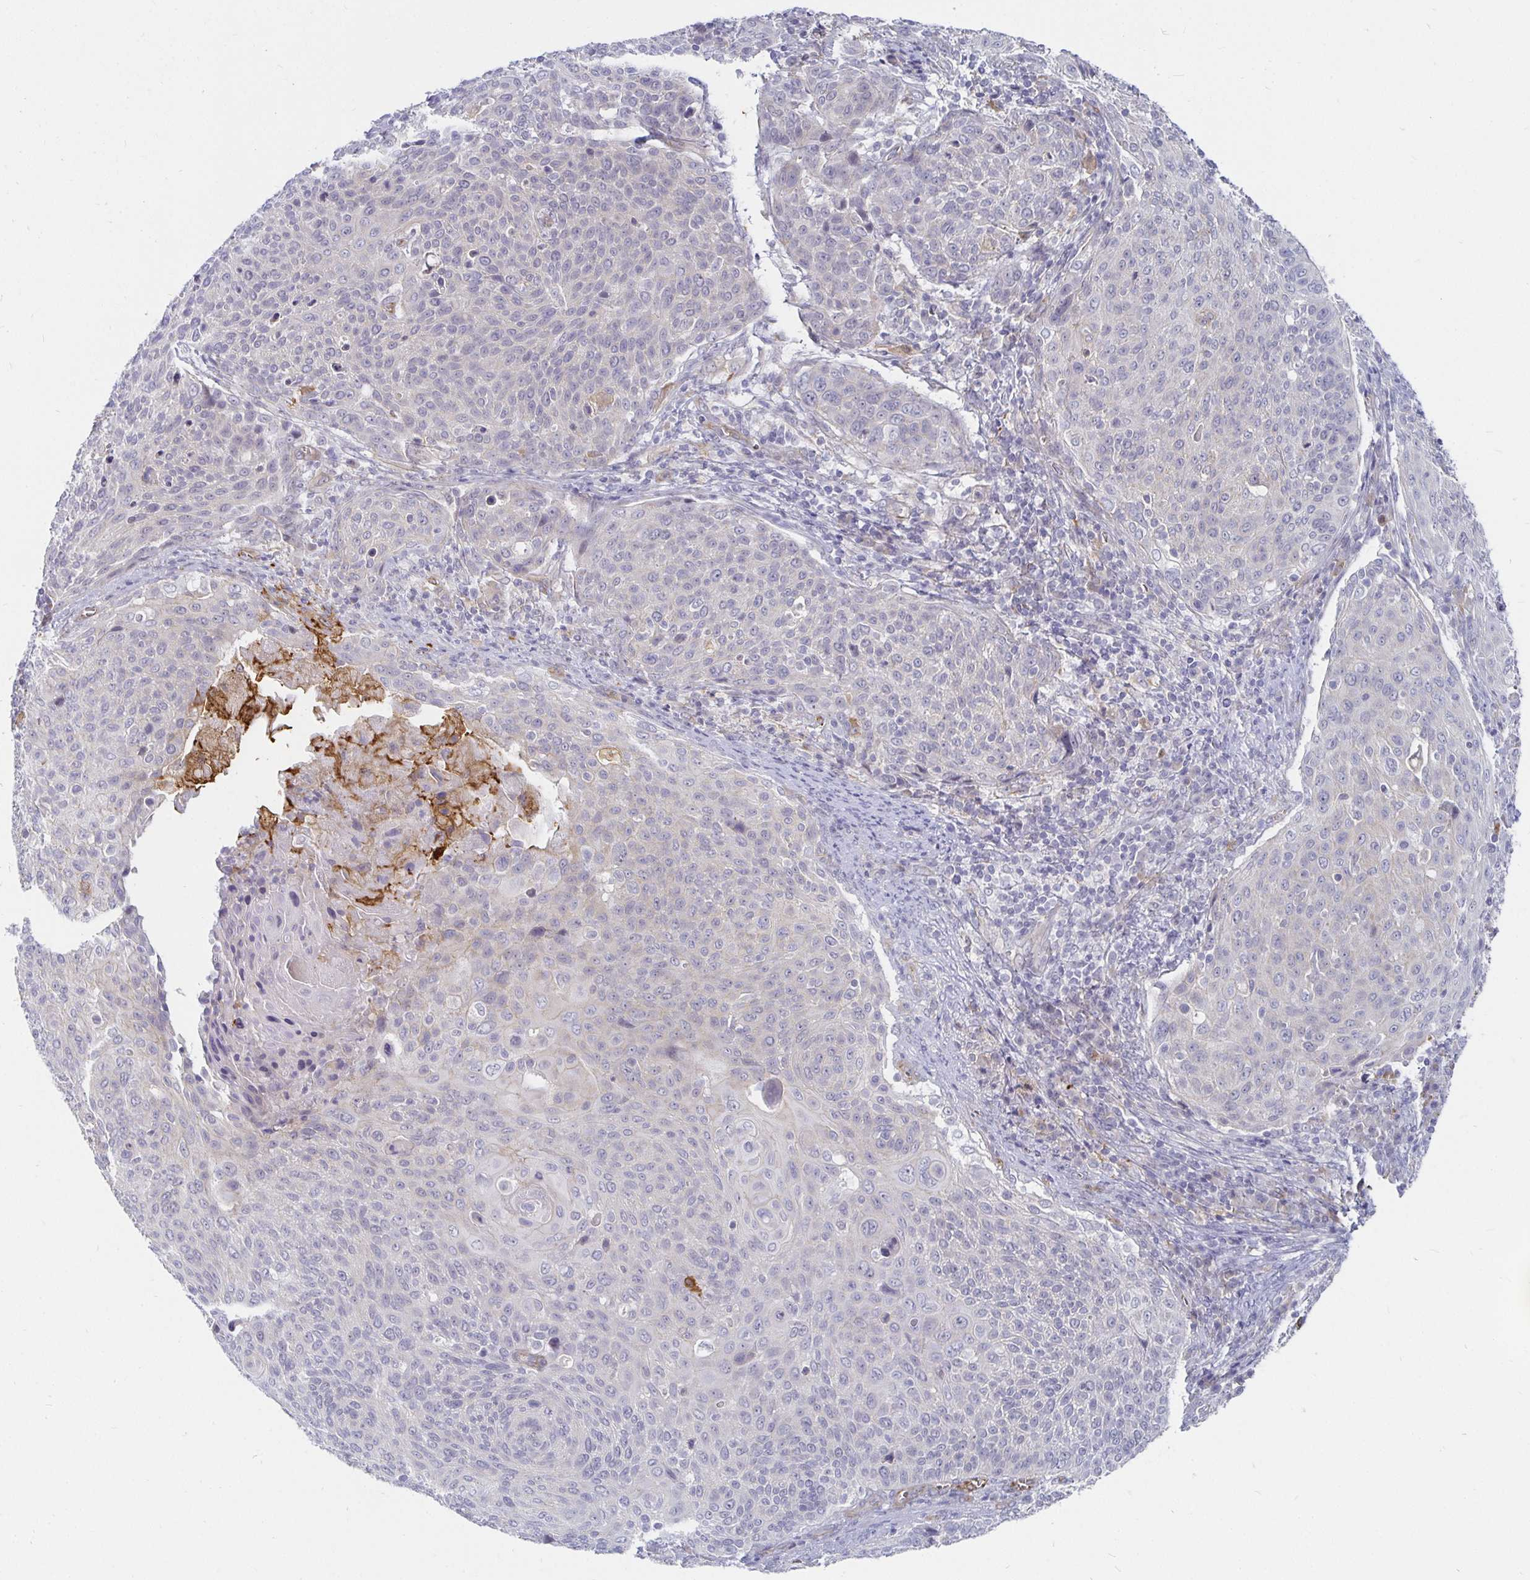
{"staining": {"intensity": "negative", "quantity": "none", "location": "none"}, "tissue": "cervical cancer", "cell_type": "Tumor cells", "image_type": "cancer", "snomed": [{"axis": "morphology", "description": "Squamous cell carcinoma, NOS"}, {"axis": "topography", "description": "Cervix"}], "caption": "Squamous cell carcinoma (cervical) stained for a protein using immunohistochemistry (IHC) shows no positivity tumor cells.", "gene": "CCDC85A", "patient": {"sex": "female", "age": 31}}